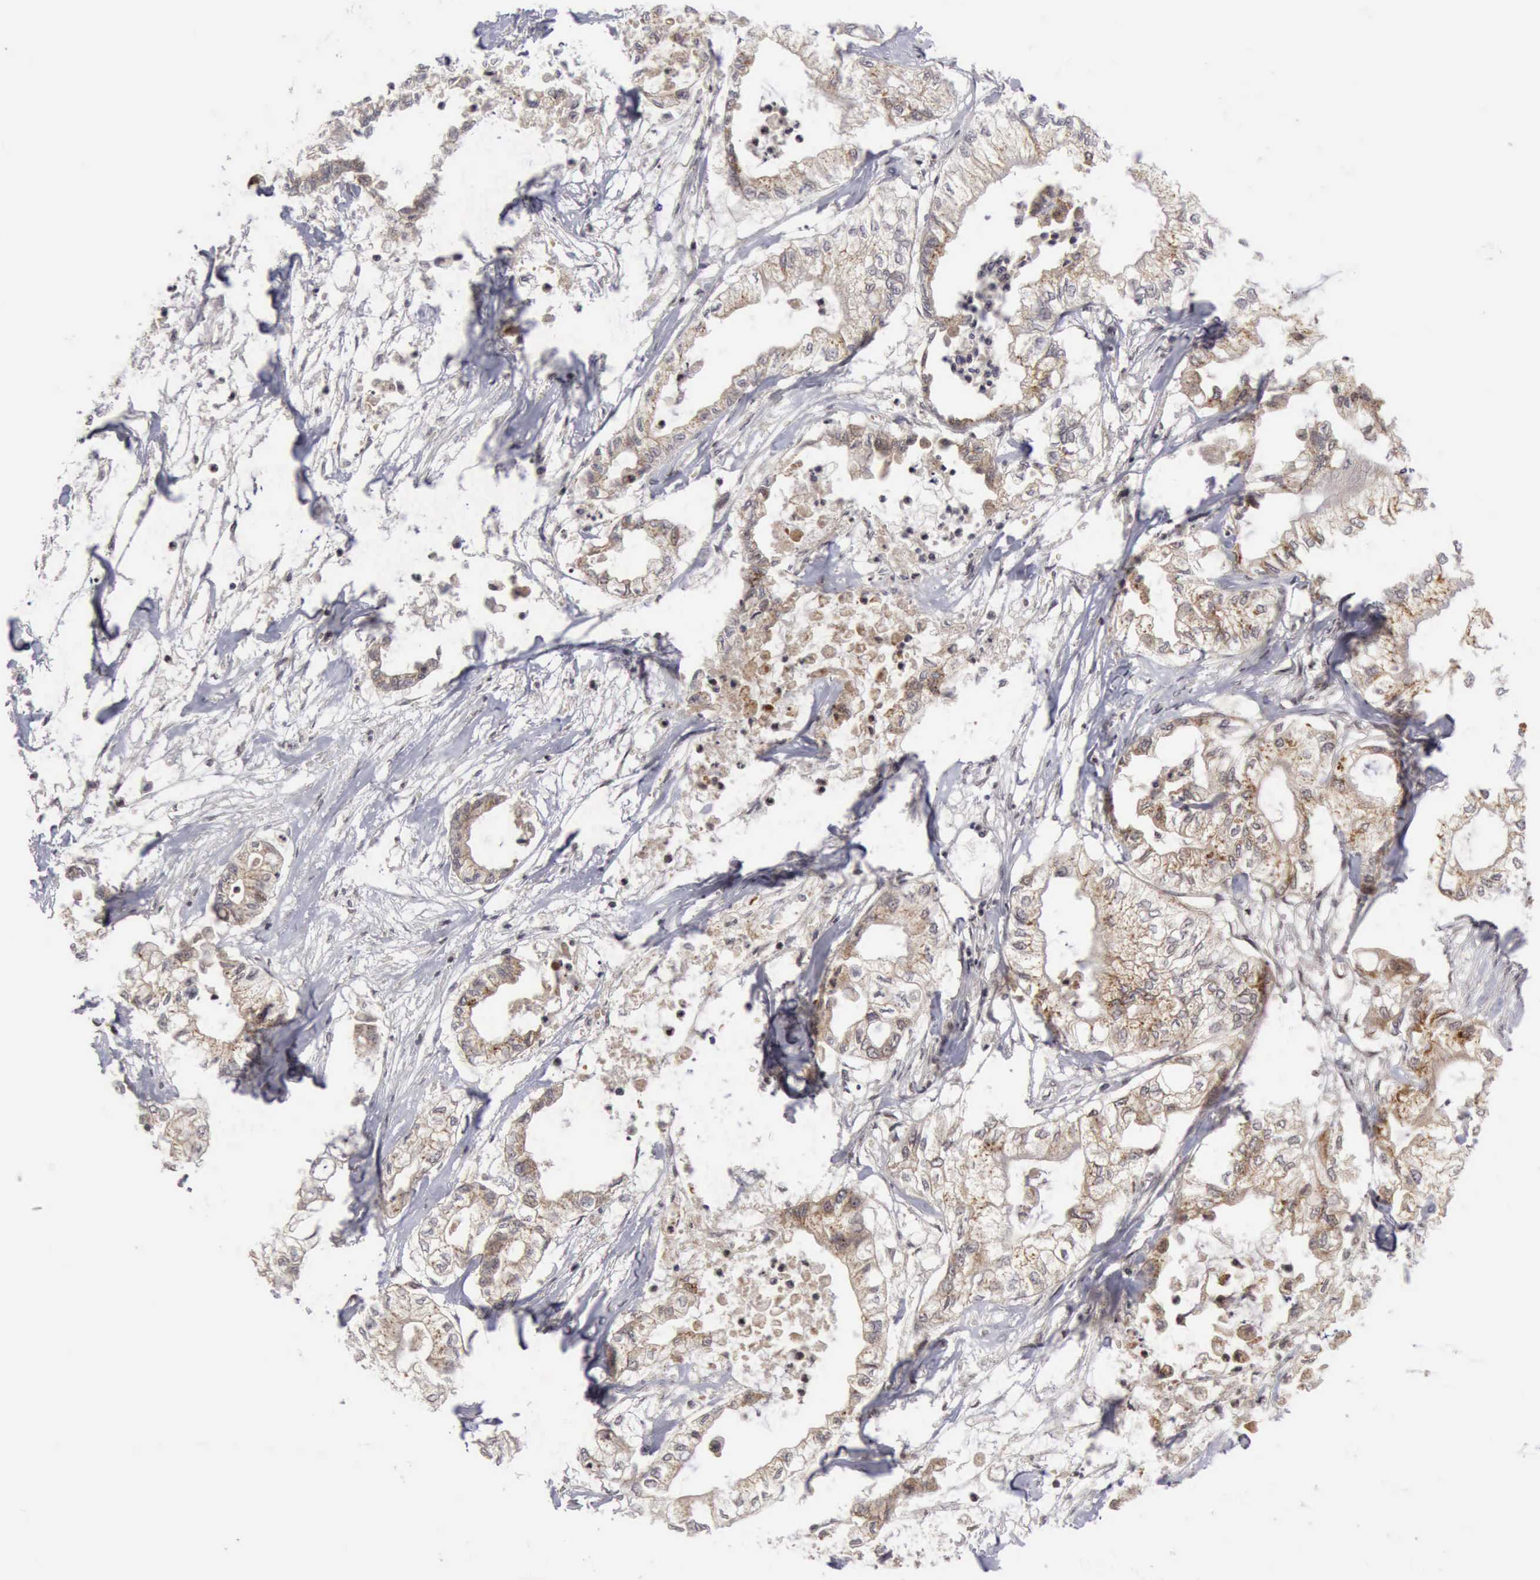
{"staining": {"intensity": "moderate", "quantity": ">75%", "location": "cytoplasmic/membranous"}, "tissue": "pancreatic cancer", "cell_type": "Tumor cells", "image_type": "cancer", "snomed": [{"axis": "morphology", "description": "Adenocarcinoma, NOS"}, {"axis": "topography", "description": "Pancreas"}], "caption": "An IHC image of neoplastic tissue is shown. Protein staining in brown labels moderate cytoplasmic/membranous positivity in pancreatic cancer within tumor cells. Nuclei are stained in blue.", "gene": "CDKN2A", "patient": {"sex": "male", "age": 79}}